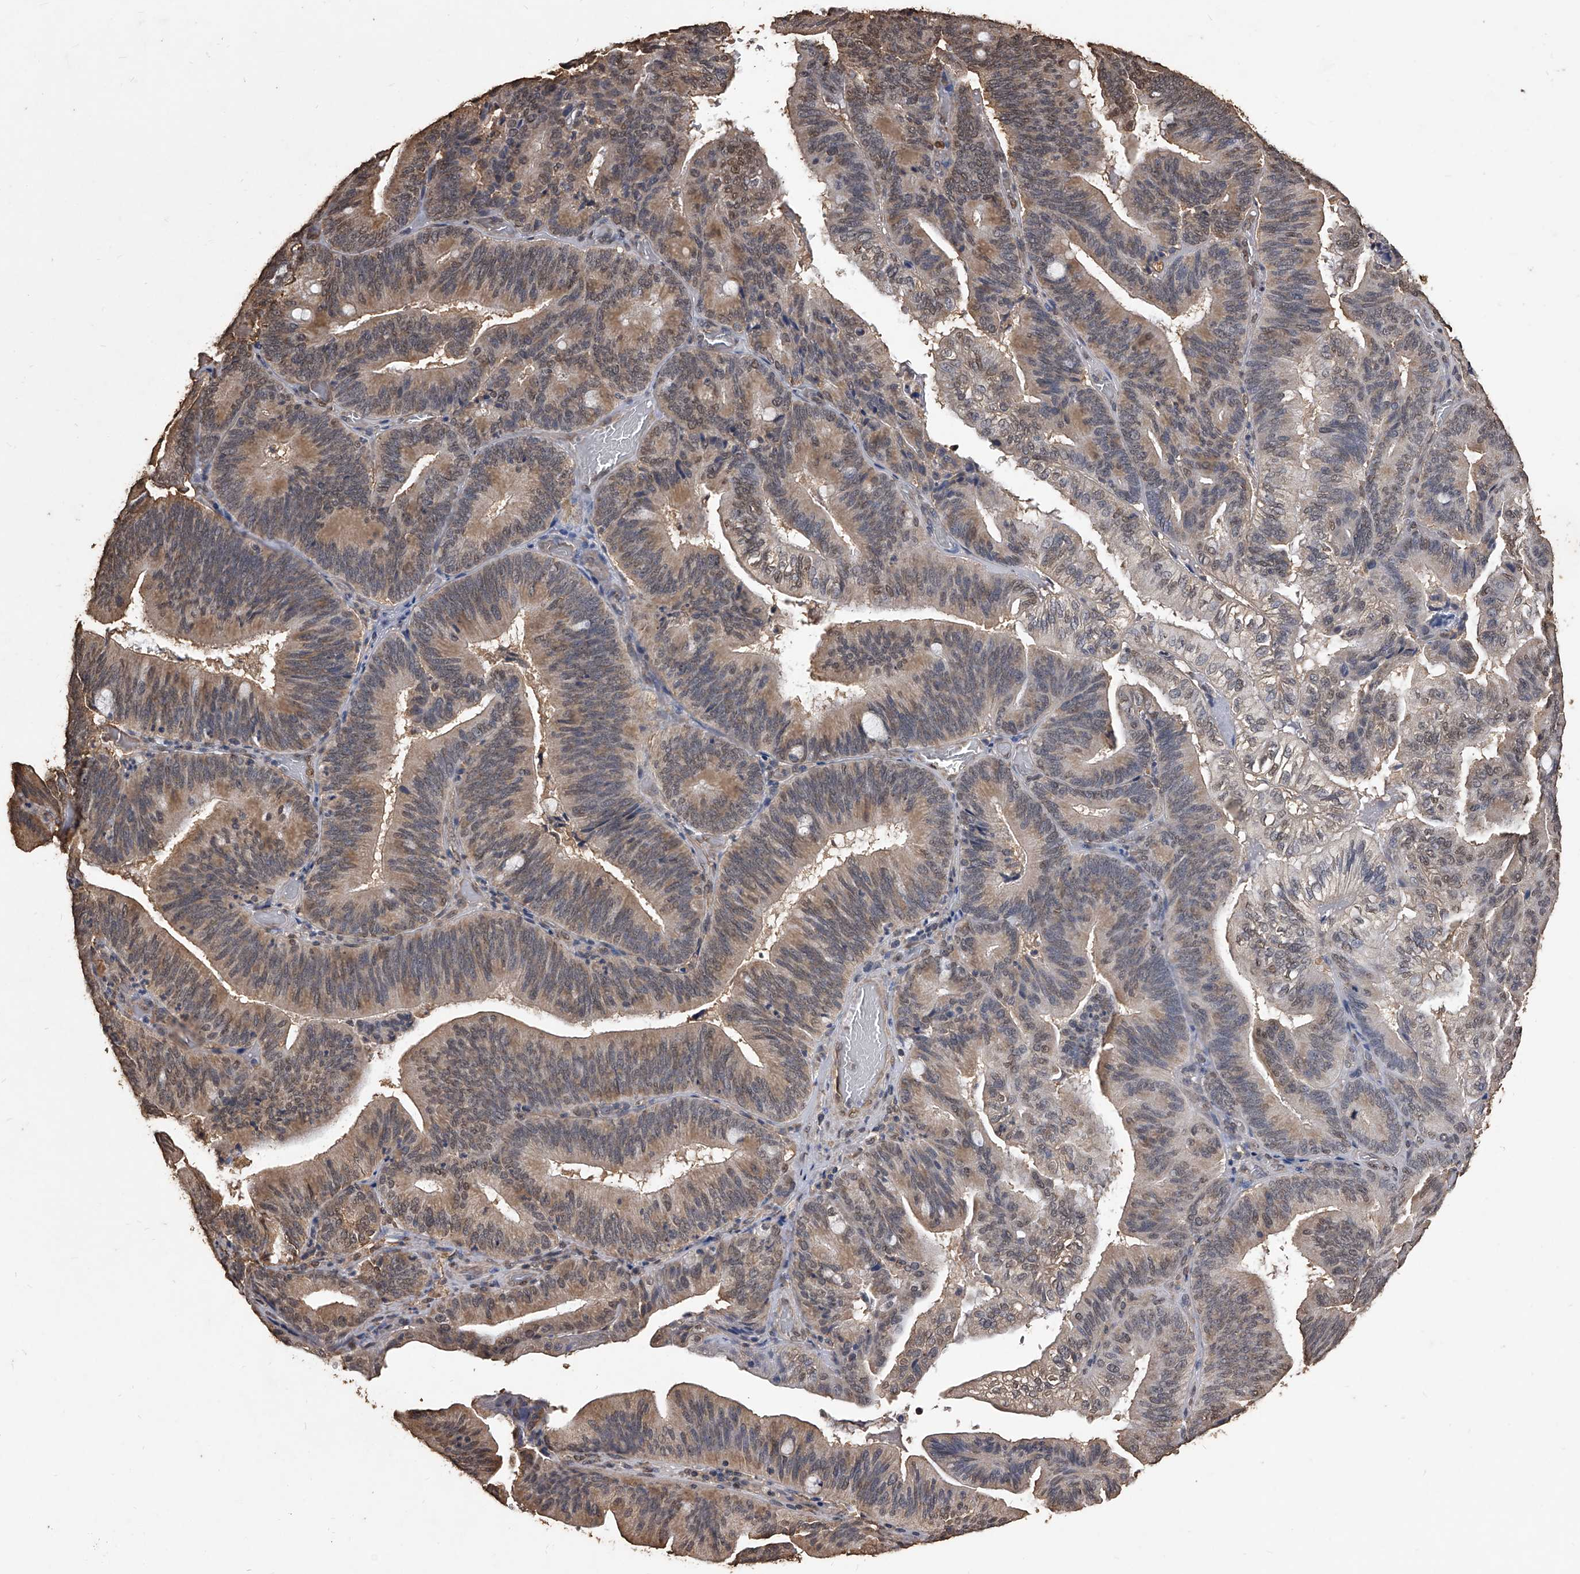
{"staining": {"intensity": "moderate", "quantity": ">75%", "location": "cytoplasmic/membranous"}, "tissue": "pancreatic cancer", "cell_type": "Tumor cells", "image_type": "cancer", "snomed": [{"axis": "morphology", "description": "Adenocarcinoma, NOS"}, {"axis": "topography", "description": "Pancreas"}], "caption": "There is medium levels of moderate cytoplasmic/membranous positivity in tumor cells of pancreatic cancer, as demonstrated by immunohistochemical staining (brown color).", "gene": "FBXL4", "patient": {"sex": "male", "age": 82}}